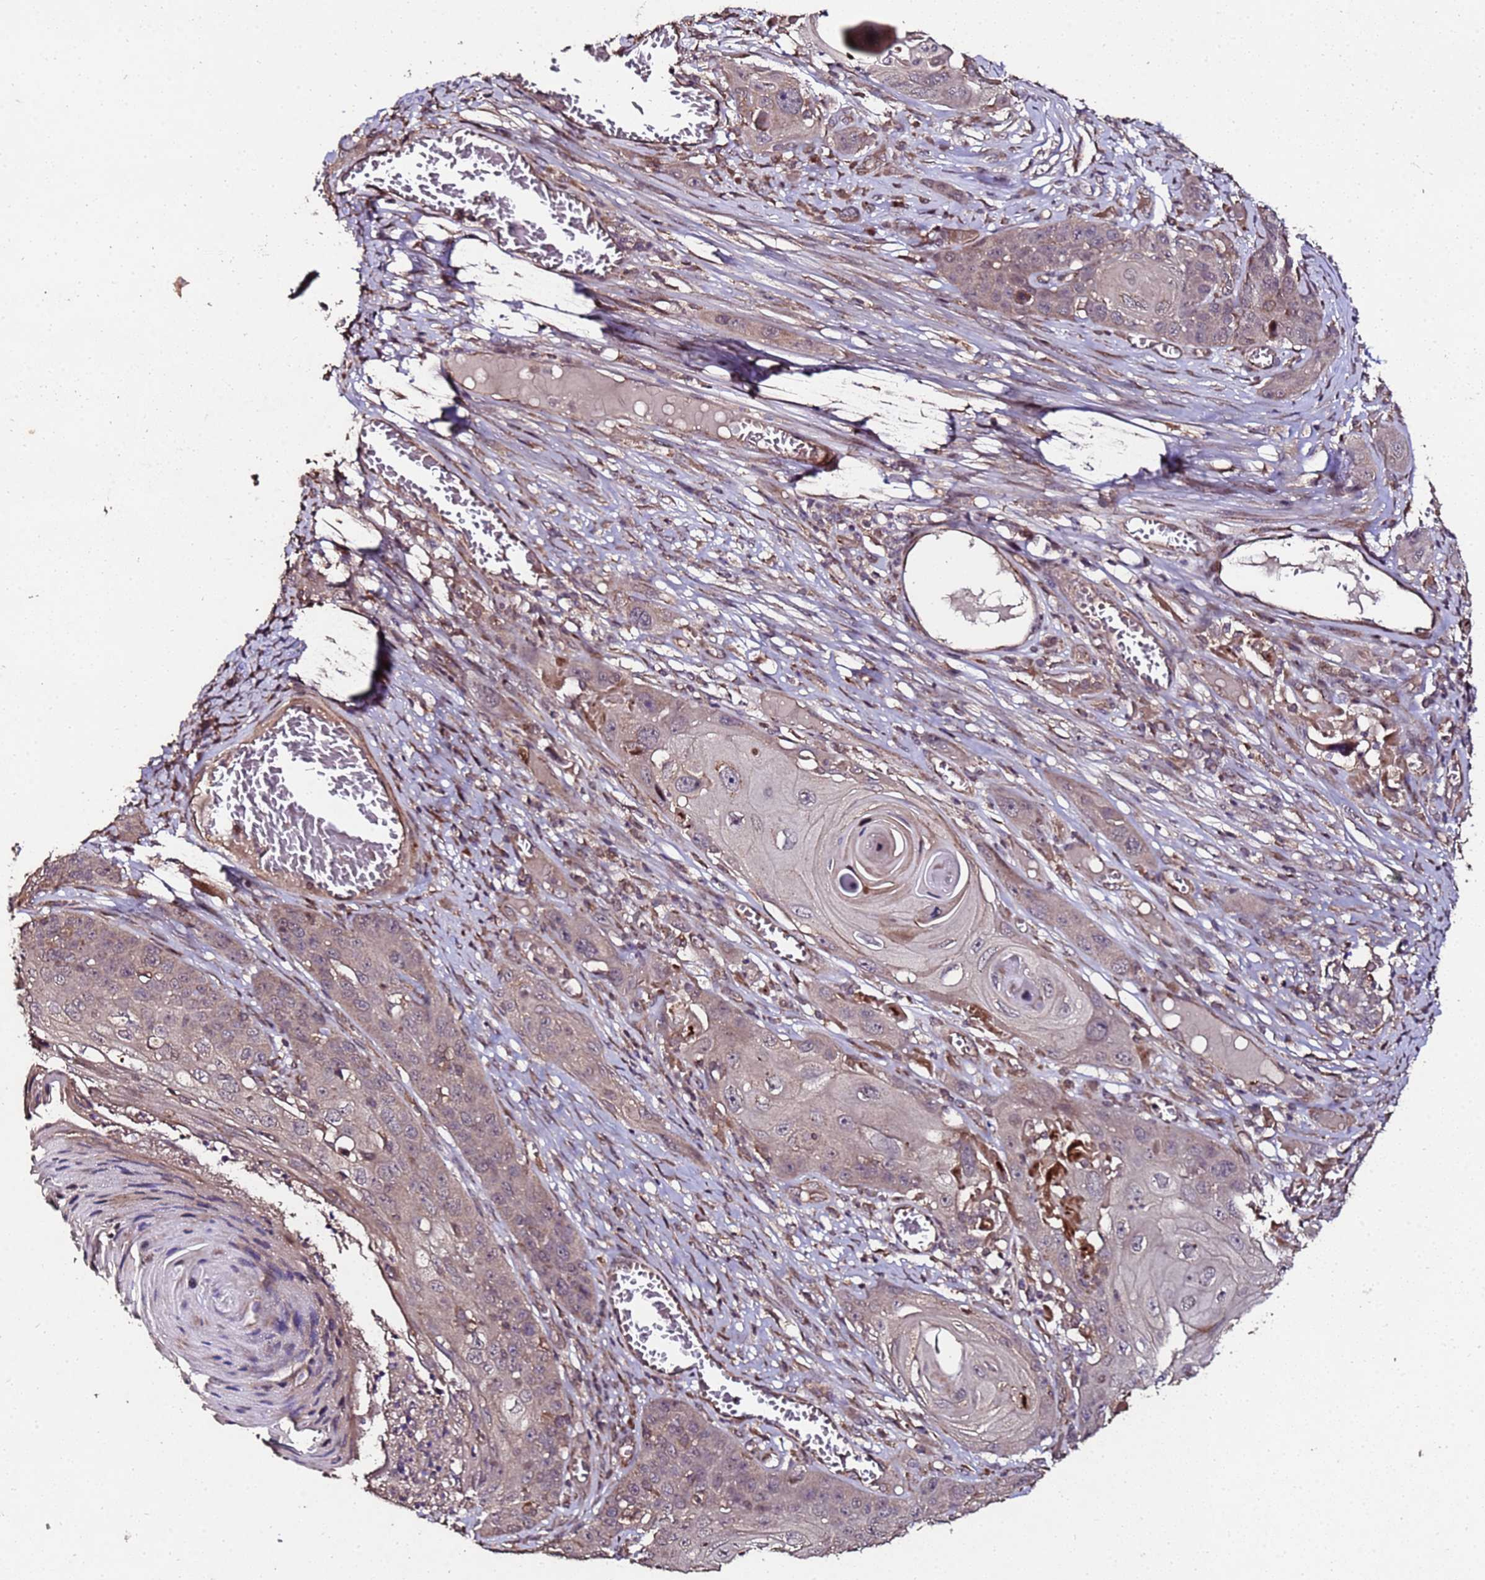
{"staining": {"intensity": "weak", "quantity": ">75%", "location": "cytoplasmic/membranous"}, "tissue": "skin cancer", "cell_type": "Tumor cells", "image_type": "cancer", "snomed": [{"axis": "morphology", "description": "Squamous cell carcinoma, NOS"}, {"axis": "topography", "description": "Skin"}], "caption": "Weak cytoplasmic/membranous positivity is appreciated in about >75% of tumor cells in skin cancer.", "gene": "PRODH", "patient": {"sex": "male", "age": 55}}